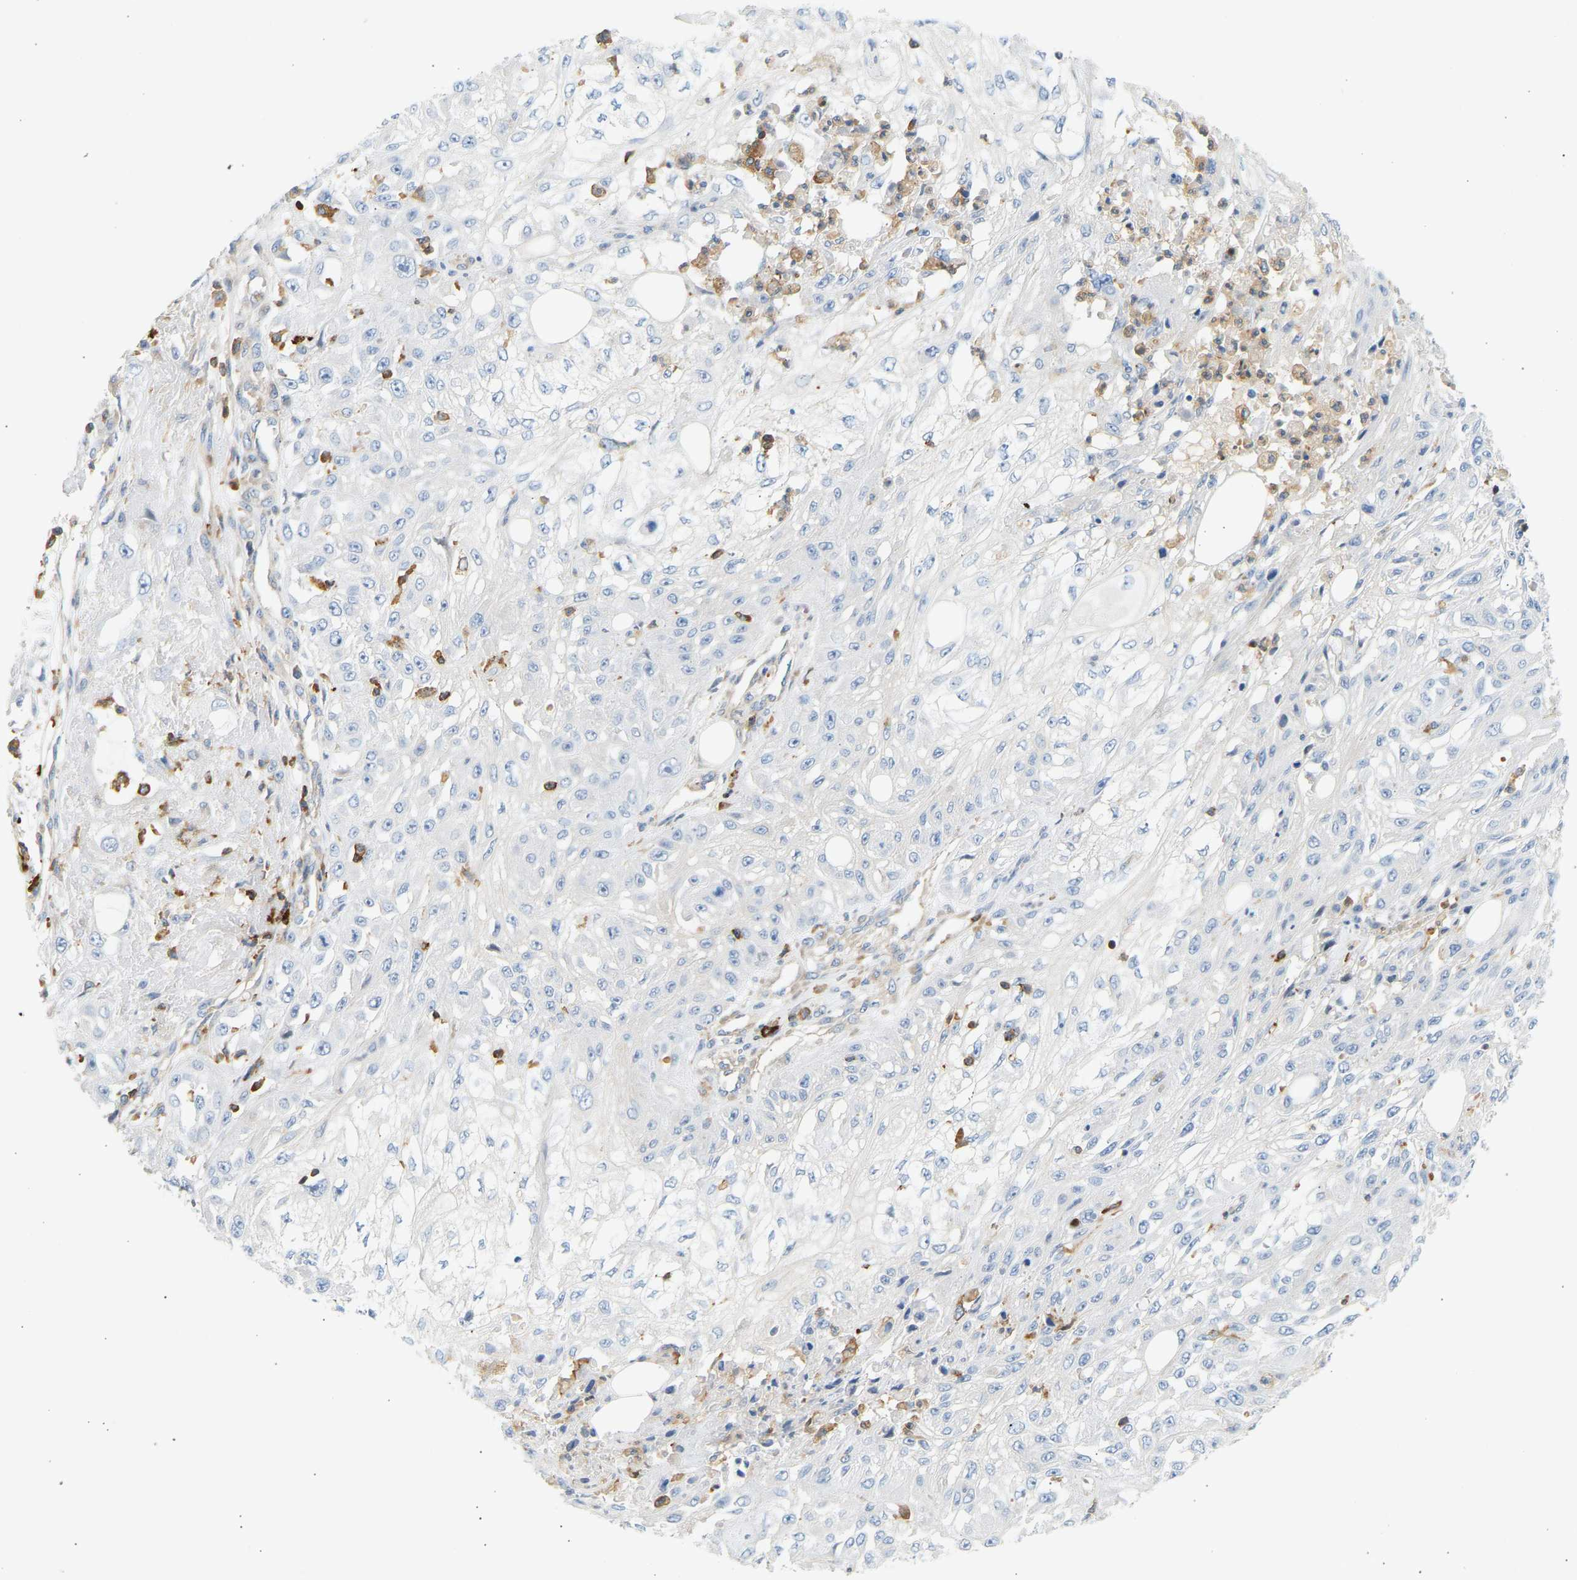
{"staining": {"intensity": "negative", "quantity": "none", "location": "none"}, "tissue": "skin cancer", "cell_type": "Tumor cells", "image_type": "cancer", "snomed": [{"axis": "morphology", "description": "Squamous cell carcinoma, NOS"}, {"axis": "morphology", "description": "Squamous cell carcinoma, metastatic, NOS"}, {"axis": "topography", "description": "Skin"}, {"axis": "topography", "description": "Lymph node"}], "caption": "DAB (3,3'-diaminobenzidine) immunohistochemical staining of skin cancer exhibits no significant staining in tumor cells. (Brightfield microscopy of DAB (3,3'-diaminobenzidine) IHC at high magnification).", "gene": "FNBP1", "patient": {"sex": "male", "age": 75}}